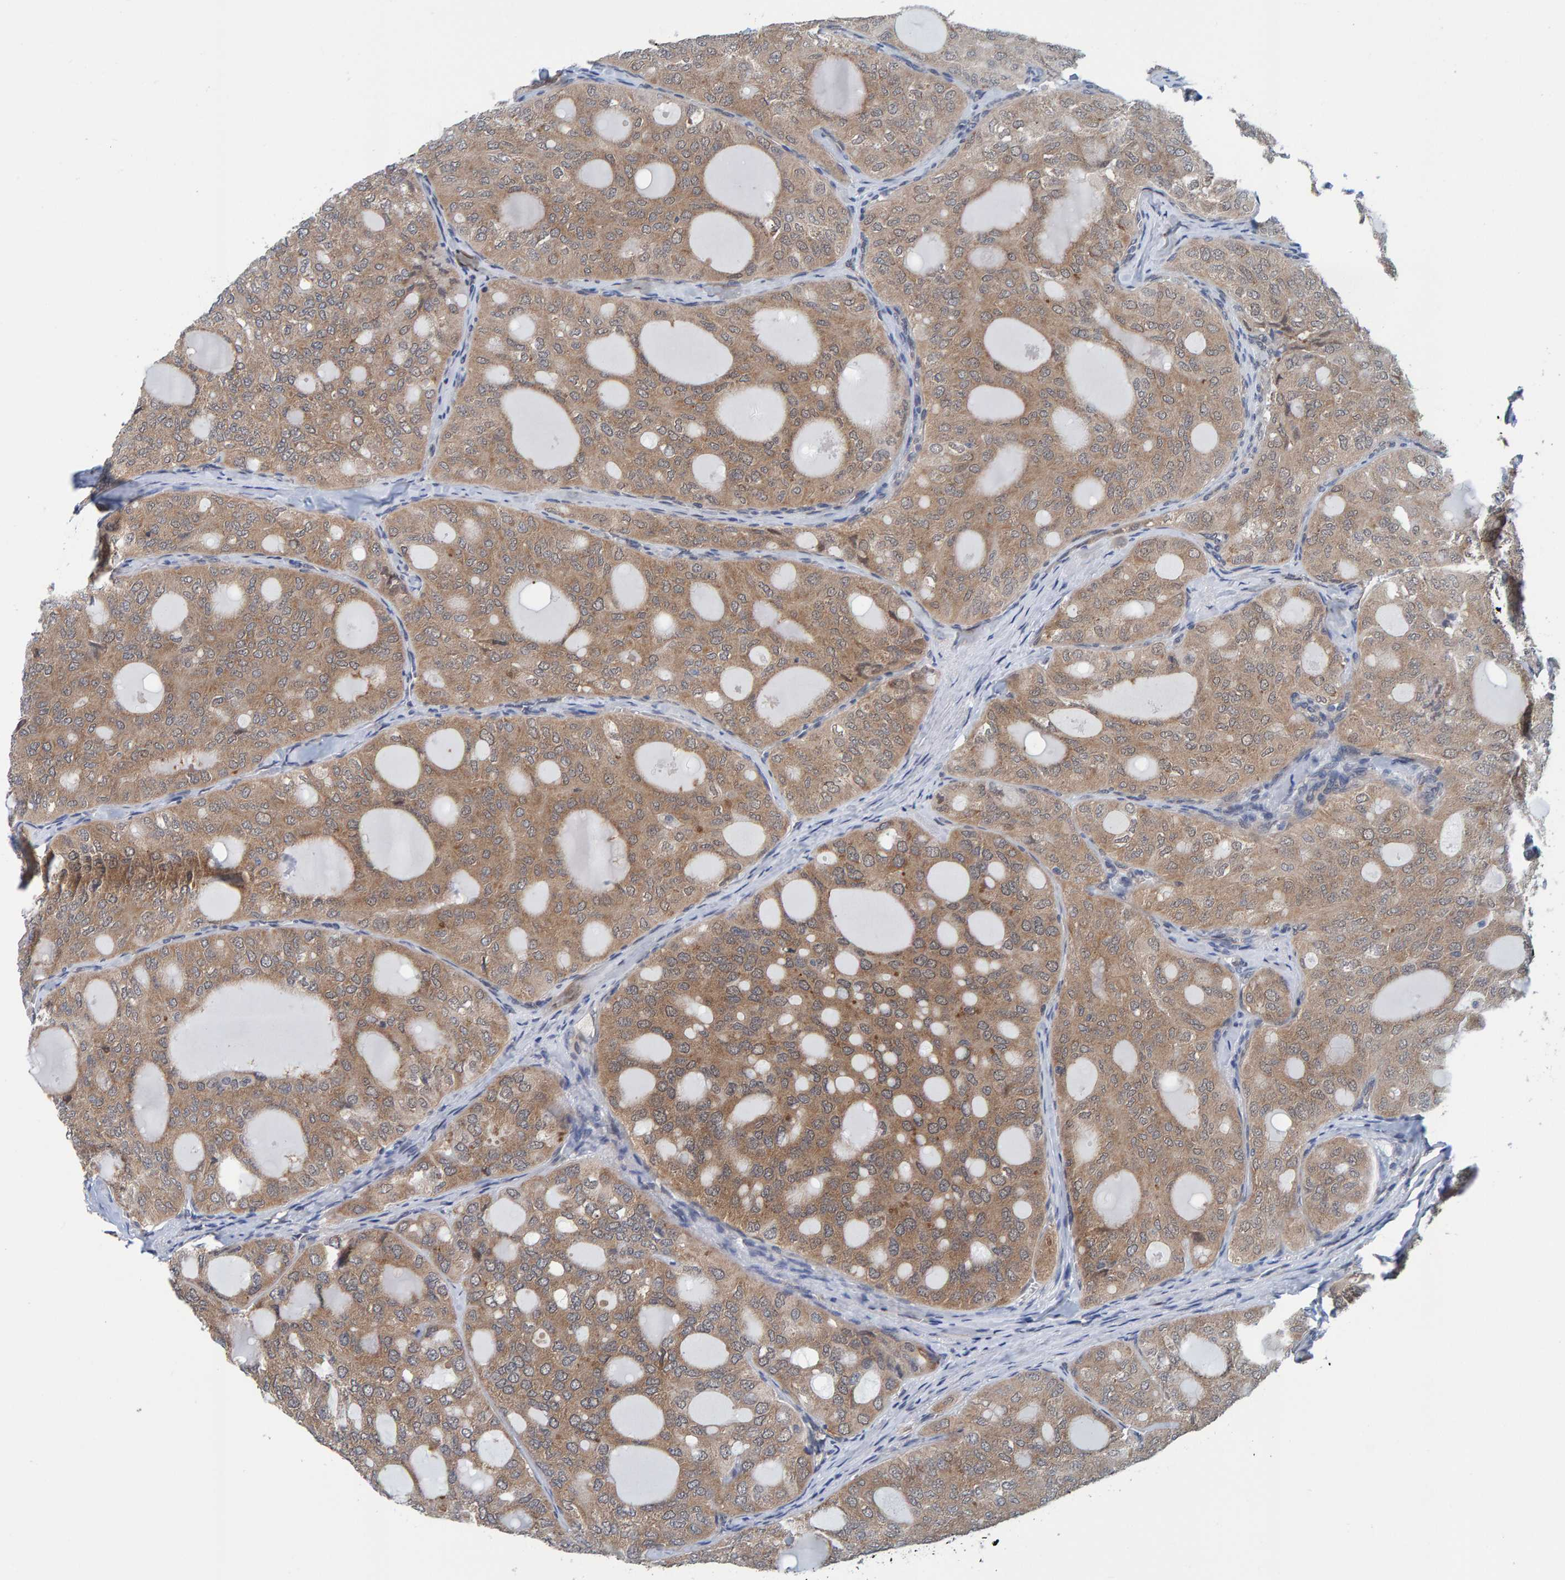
{"staining": {"intensity": "moderate", "quantity": ">75%", "location": "cytoplasmic/membranous"}, "tissue": "thyroid cancer", "cell_type": "Tumor cells", "image_type": "cancer", "snomed": [{"axis": "morphology", "description": "Follicular adenoma carcinoma, NOS"}, {"axis": "topography", "description": "Thyroid gland"}], "caption": "Immunohistochemical staining of human follicular adenoma carcinoma (thyroid) shows medium levels of moderate cytoplasmic/membranous positivity in about >75% of tumor cells.", "gene": "SCRN2", "patient": {"sex": "male", "age": 75}}